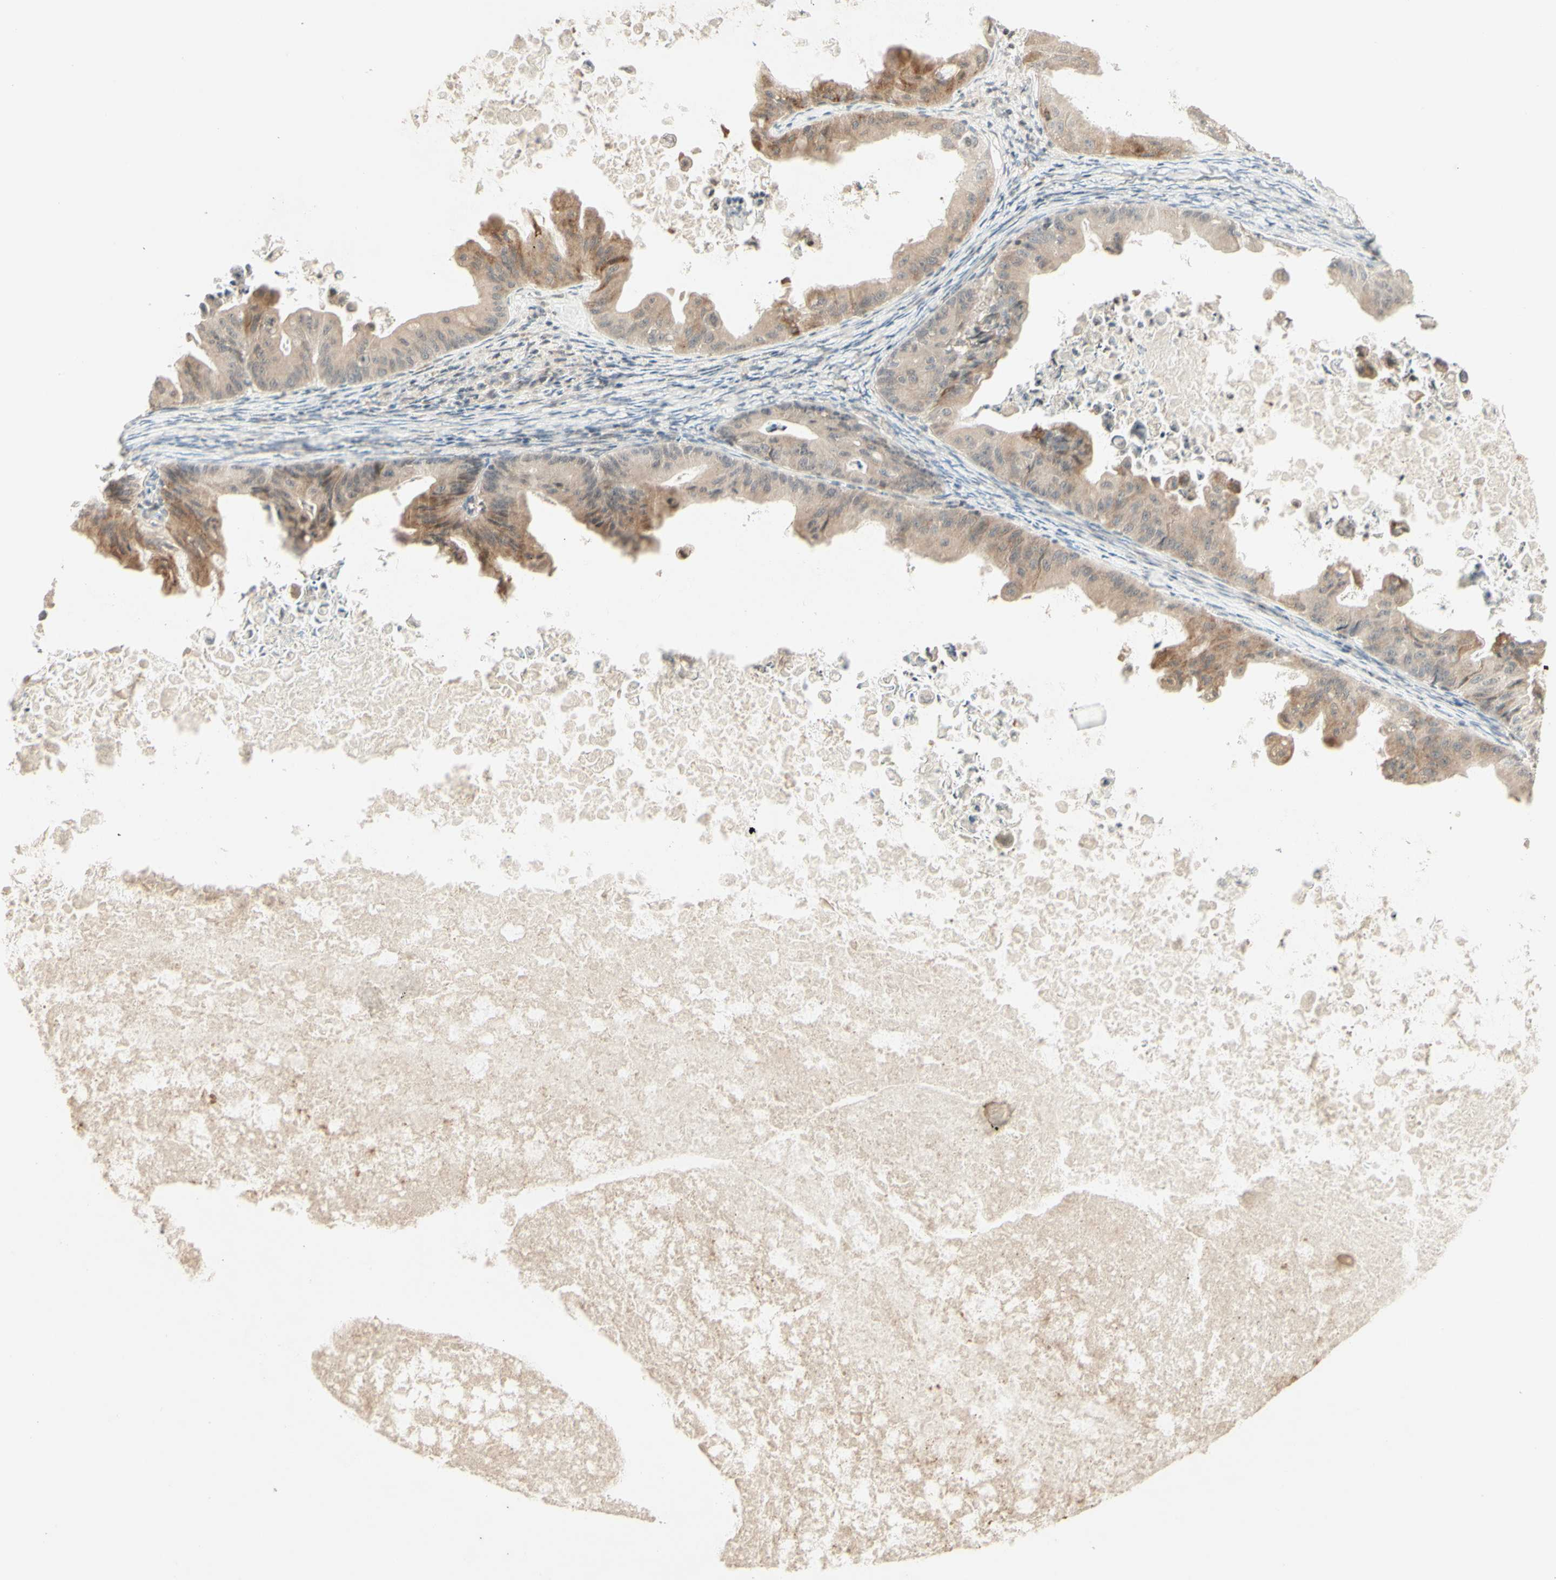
{"staining": {"intensity": "weak", "quantity": ">75%", "location": "cytoplasmic/membranous"}, "tissue": "ovarian cancer", "cell_type": "Tumor cells", "image_type": "cancer", "snomed": [{"axis": "morphology", "description": "Cystadenocarcinoma, mucinous, NOS"}, {"axis": "topography", "description": "Ovary"}], "caption": "An immunohistochemistry image of tumor tissue is shown. Protein staining in brown labels weak cytoplasmic/membranous positivity in ovarian cancer (mucinous cystadenocarcinoma) within tumor cells. The staining was performed using DAB (3,3'-diaminobenzidine) to visualize the protein expression in brown, while the nuclei were stained in blue with hematoxylin (Magnification: 20x).", "gene": "ZW10", "patient": {"sex": "female", "age": 37}}